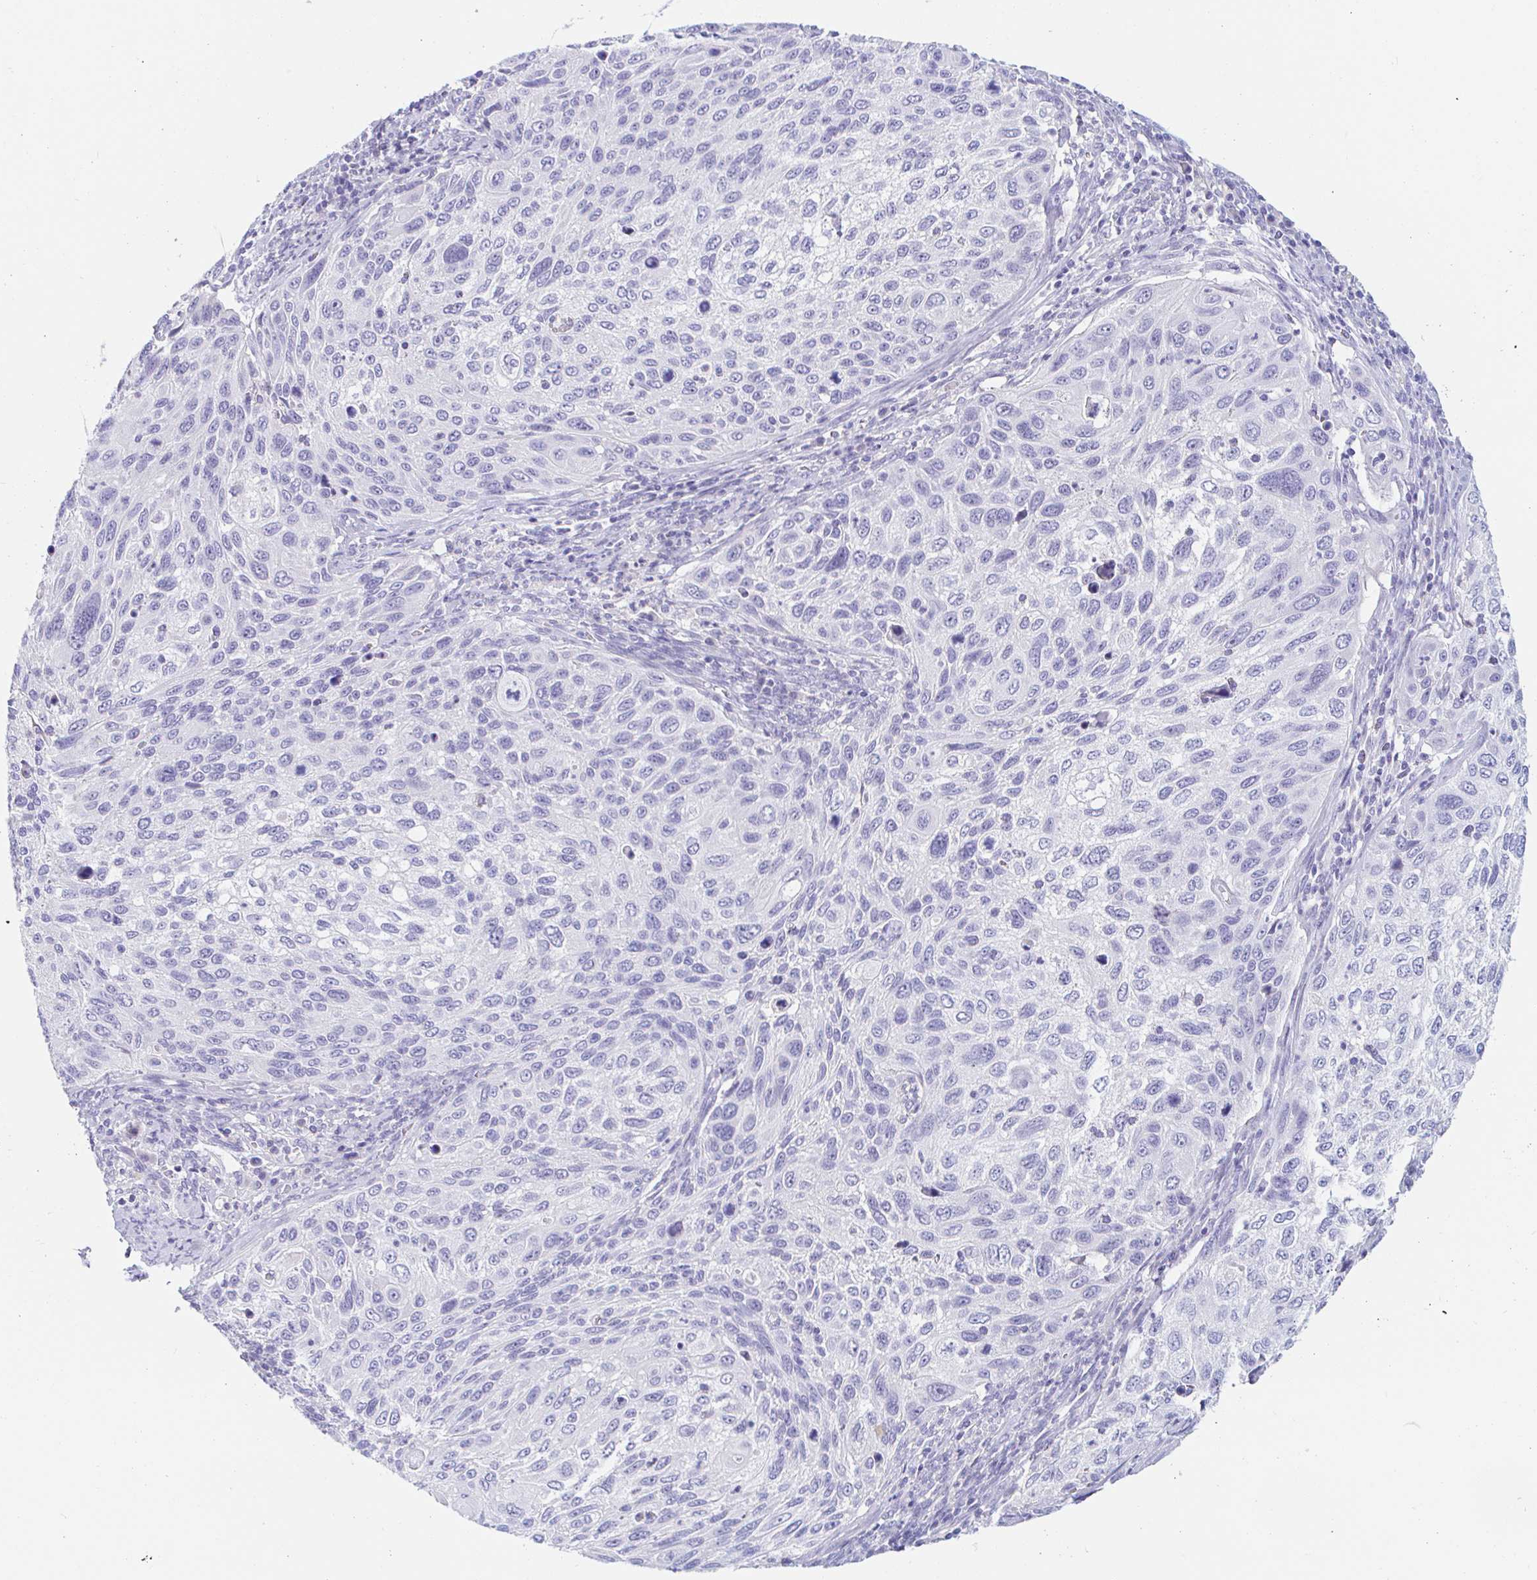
{"staining": {"intensity": "negative", "quantity": "none", "location": "none"}, "tissue": "cervical cancer", "cell_type": "Tumor cells", "image_type": "cancer", "snomed": [{"axis": "morphology", "description": "Squamous cell carcinoma, NOS"}, {"axis": "topography", "description": "Cervix"}], "caption": "IHC of human cervical cancer demonstrates no expression in tumor cells. (Brightfield microscopy of DAB IHC at high magnification).", "gene": "TEX44", "patient": {"sex": "female", "age": 70}}